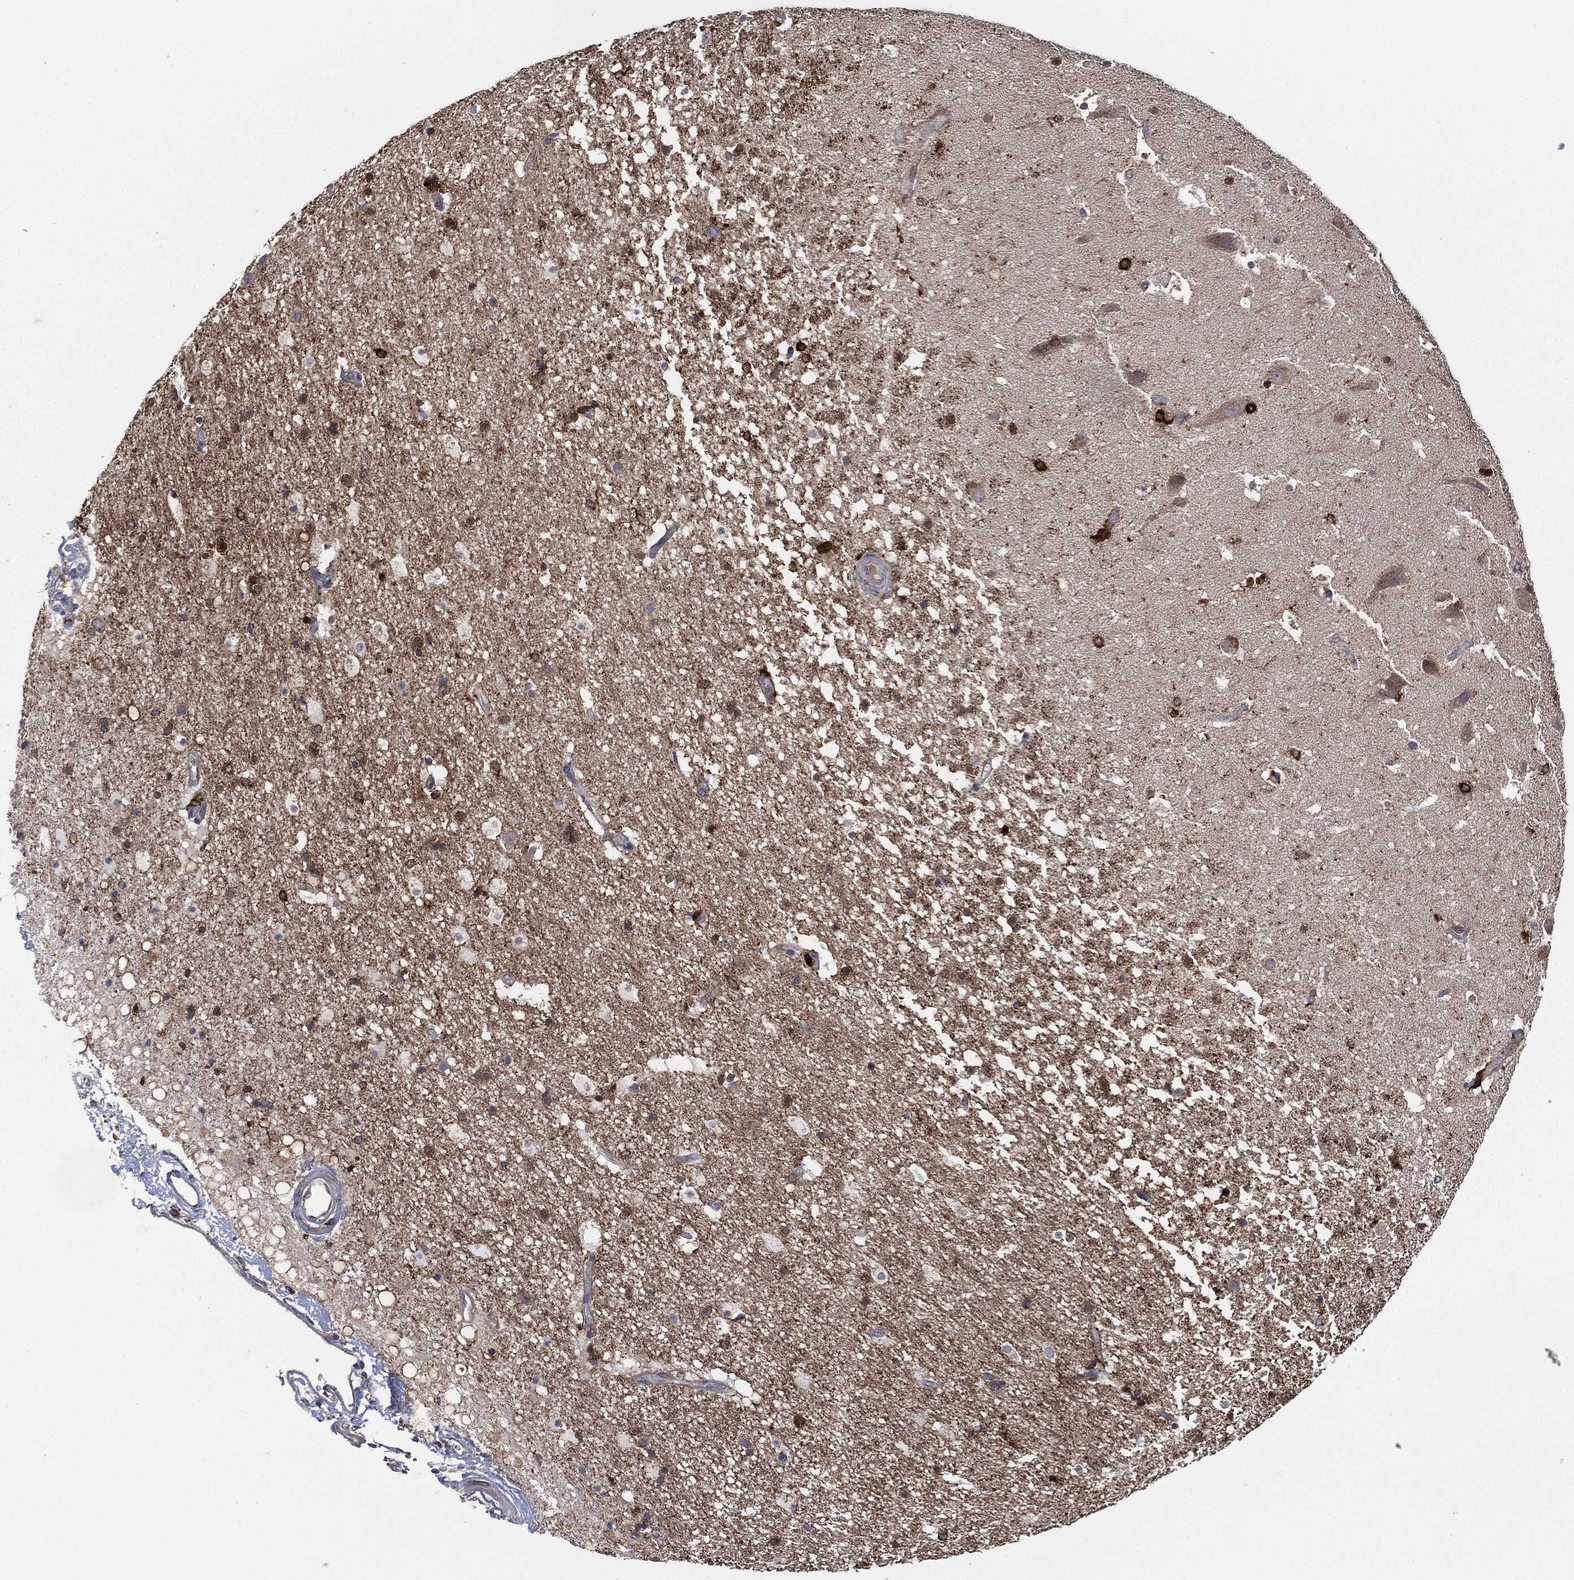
{"staining": {"intensity": "strong", "quantity": "25%-75%", "location": "cytoplasmic/membranous"}, "tissue": "hippocampus", "cell_type": "Glial cells", "image_type": "normal", "snomed": [{"axis": "morphology", "description": "Normal tissue, NOS"}, {"axis": "topography", "description": "Hippocampus"}], "caption": "Approximately 25%-75% of glial cells in benign human hippocampus exhibit strong cytoplasmic/membranous protein positivity as visualized by brown immunohistochemical staining.", "gene": "TMEM11", "patient": {"sex": "male", "age": 51}}